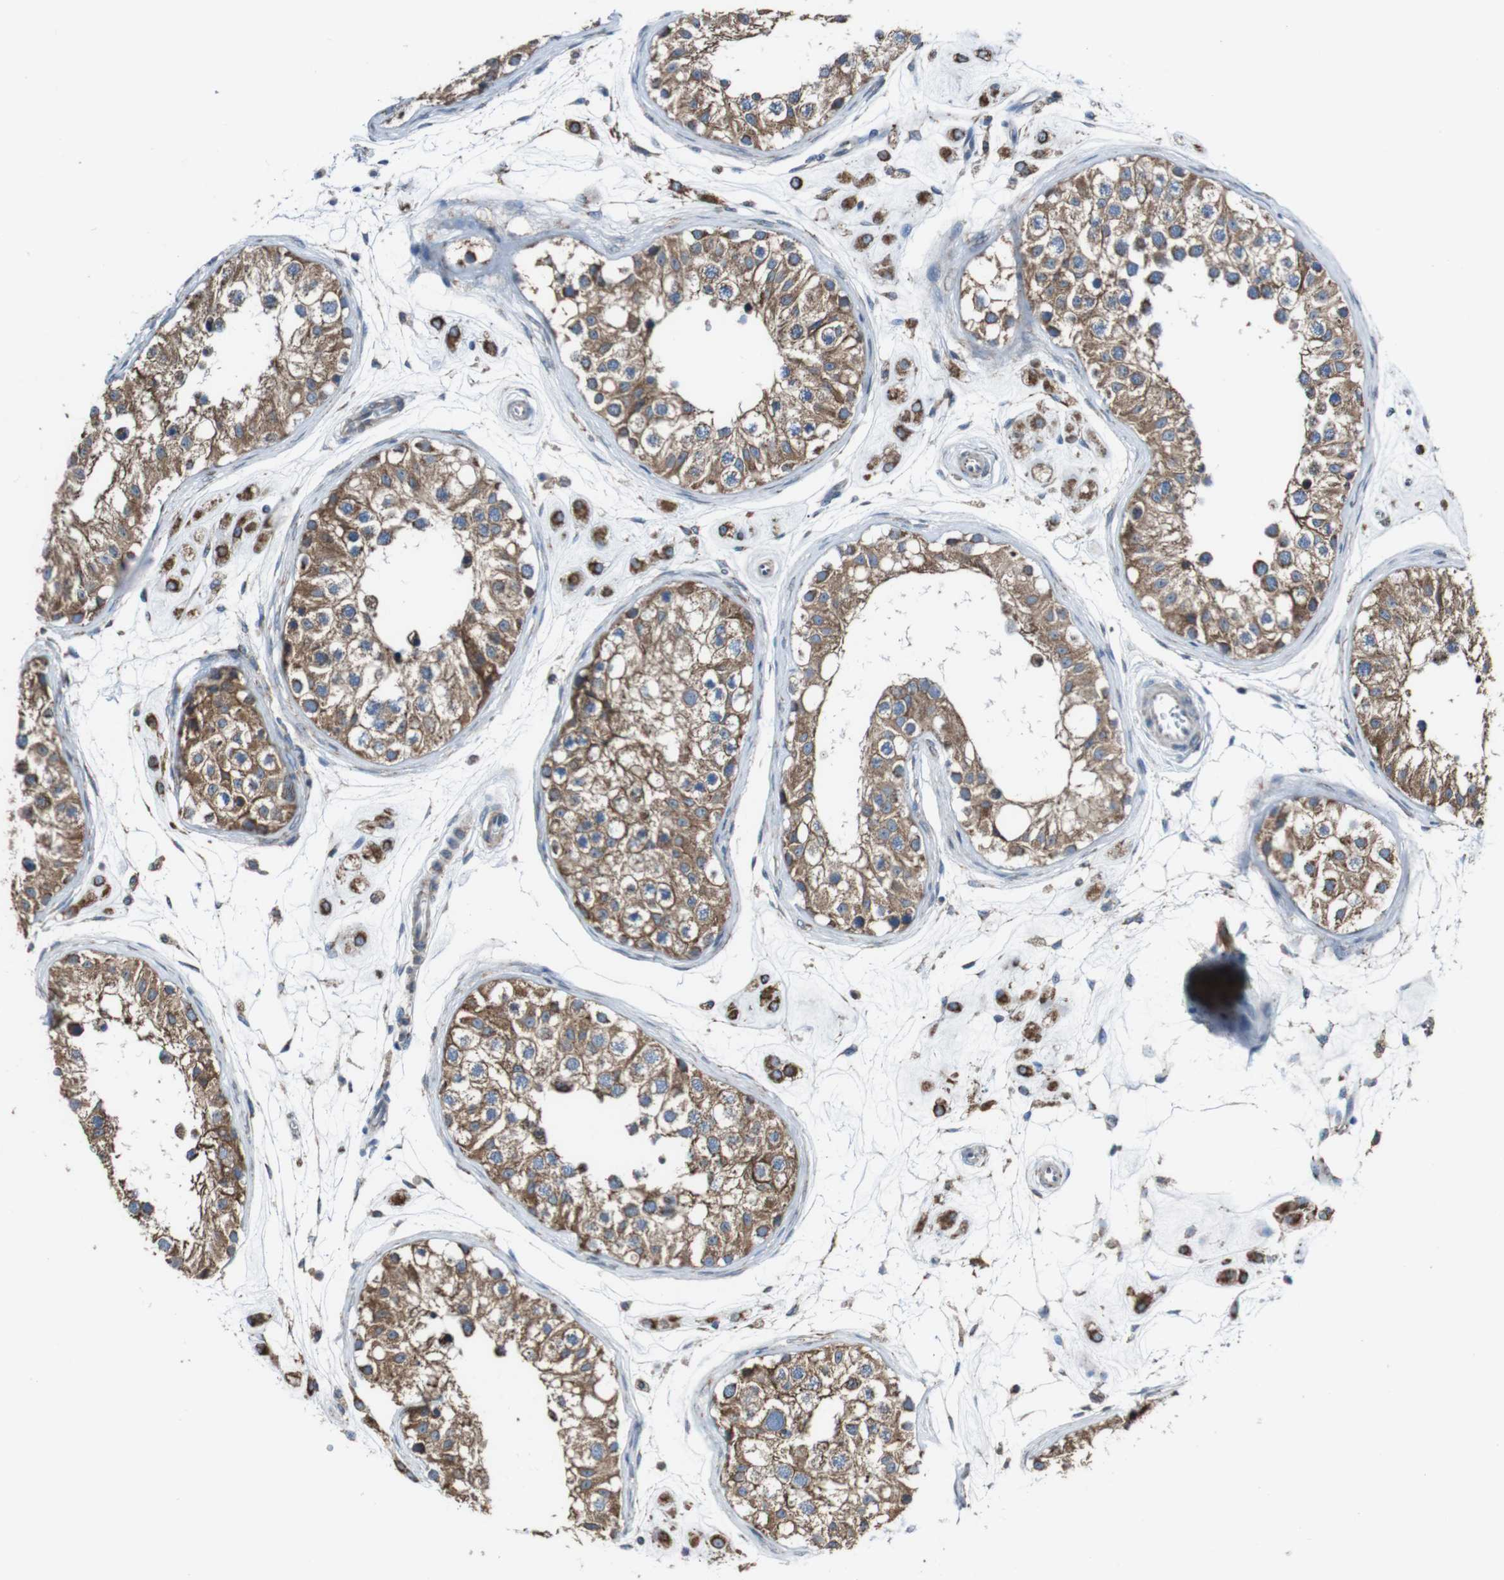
{"staining": {"intensity": "moderate", "quantity": ">75%", "location": "cytoplasmic/membranous"}, "tissue": "testis", "cell_type": "Cells in seminiferous ducts", "image_type": "normal", "snomed": [{"axis": "morphology", "description": "Normal tissue, NOS"}, {"axis": "morphology", "description": "Adenocarcinoma, metastatic, NOS"}, {"axis": "topography", "description": "Testis"}], "caption": "Protein expression analysis of benign testis reveals moderate cytoplasmic/membranous staining in approximately >75% of cells in seminiferous ducts. (DAB = brown stain, brightfield microscopy at high magnification).", "gene": "CISD2", "patient": {"sex": "male", "age": 26}}